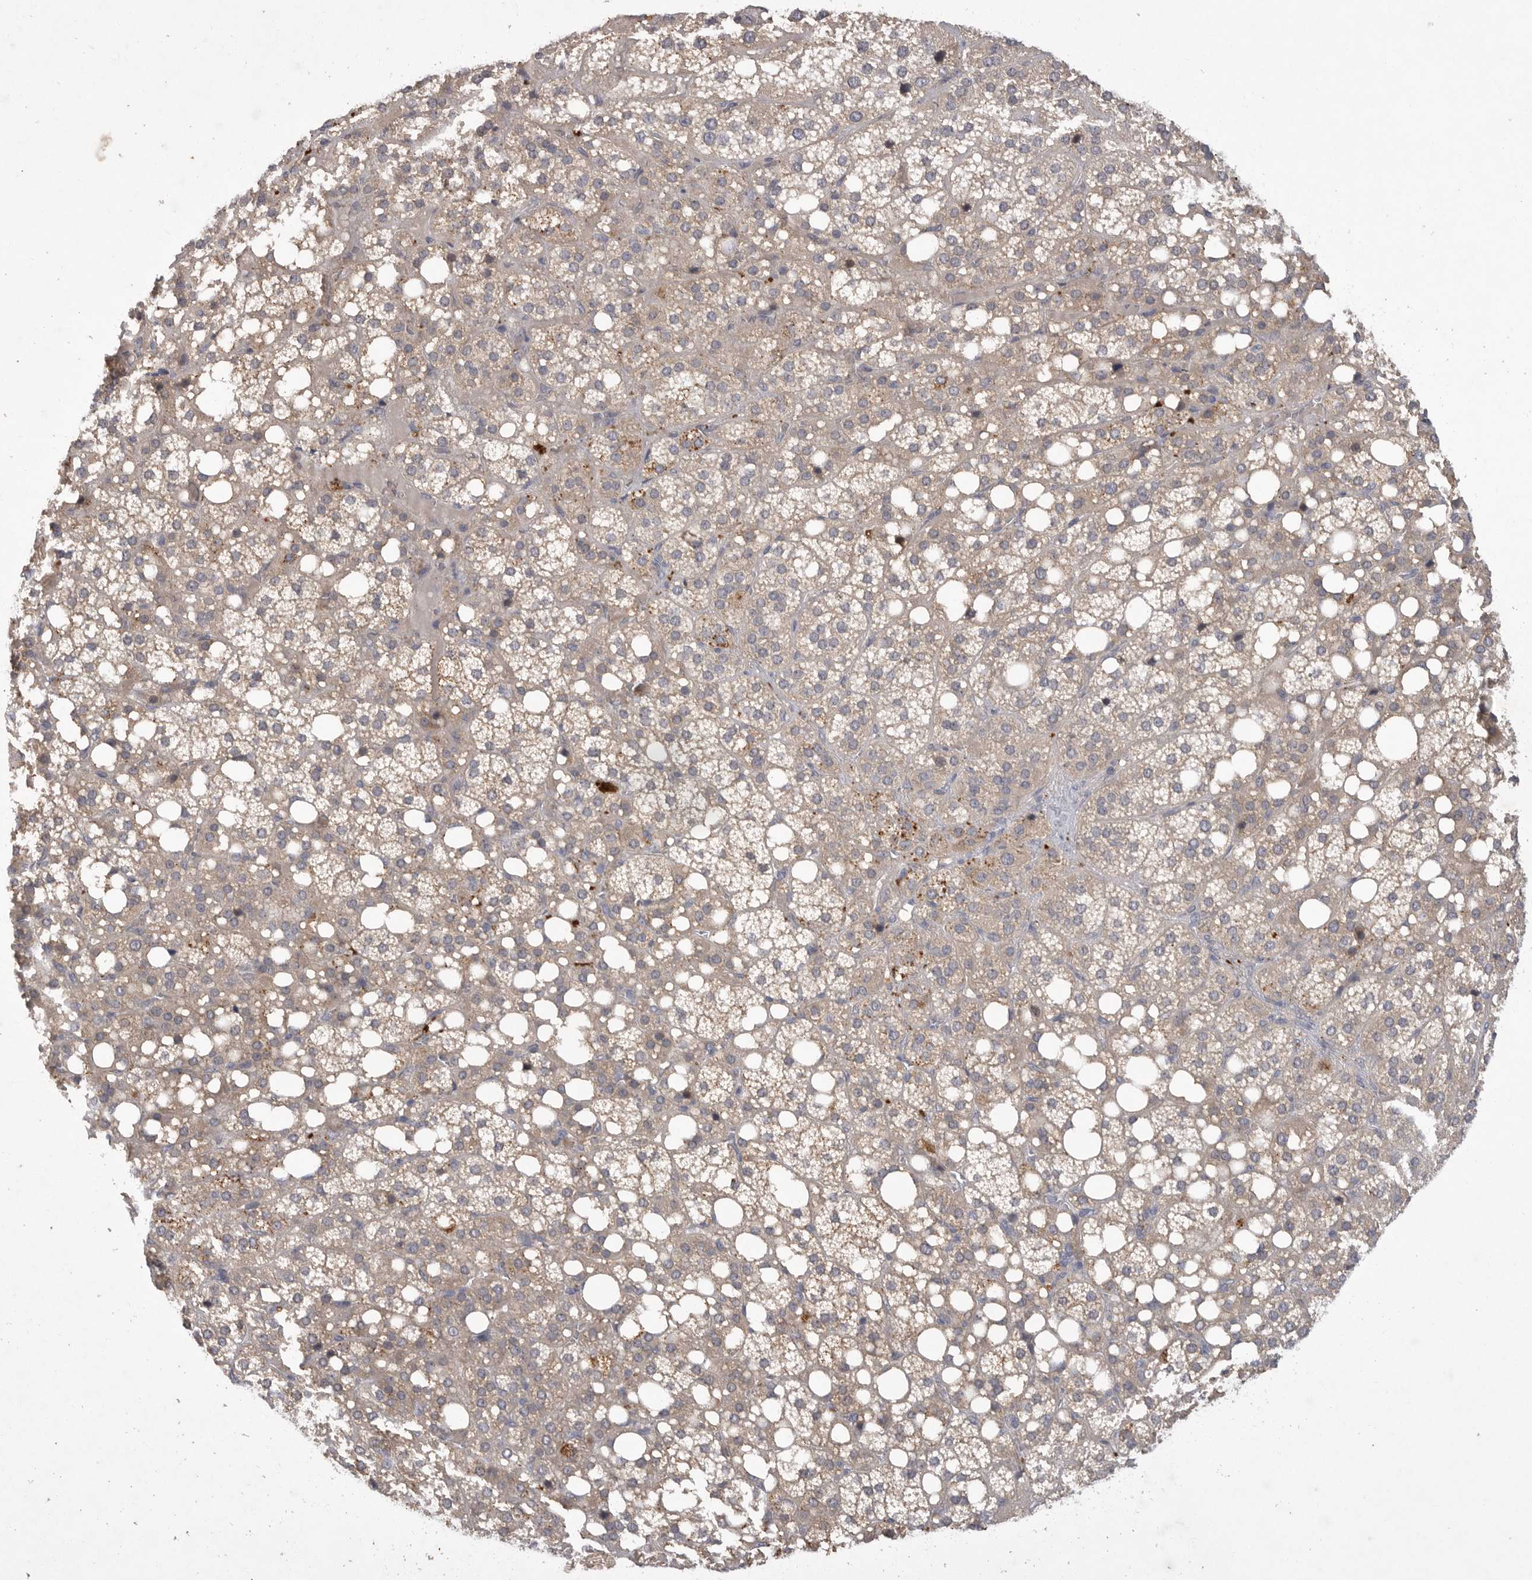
{"staining": {"intensity": "moderate", "quantity": "25%-75%", "location": "cytoplasmic/membranous"}, "tissue": "adrenal gland", "cell_type": "Glandular cells", "image_type": "normal", "snomed": [{"axis": "morphology", "description": "Normal tissue, NOS"}, {"axis": "topography", "description": "Adrenal gland"}], "caption": "Adrenal gland stained with DAB (3,3'-diaminobenzidine) immunohistochemistry (IHC) demonstrates medium levels of moderate cytoplasmic/membranous positivity in approximately 25%-75% of glandular cells. The staining was performed using DAB (3,3'-diaminobenzidine), with brown indicating positive protein expression. Nuclei are stained blue with hematoxylin.", "gene": "DHDDS", "patient": {"sex": "female", "age": 59}}